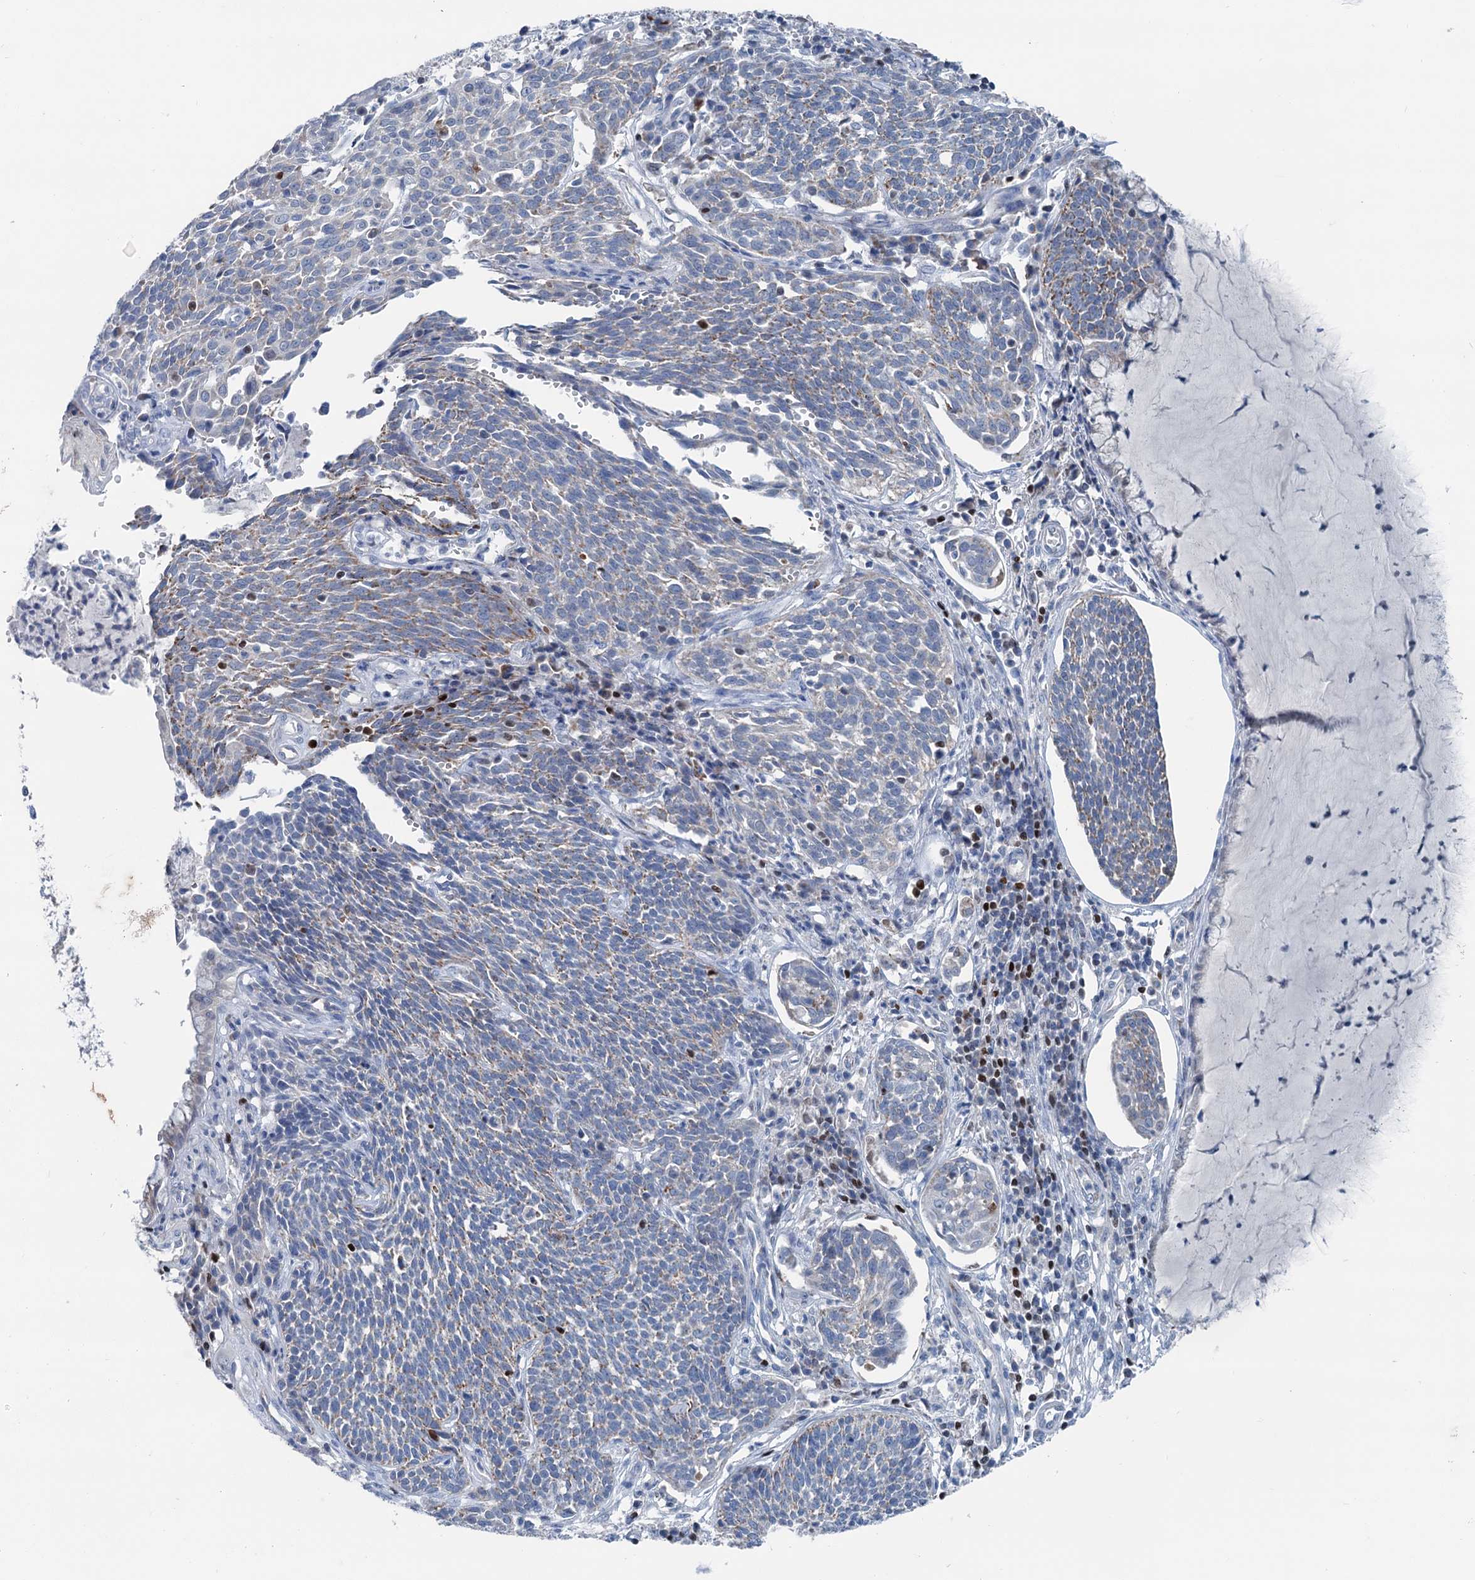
{"staining": {"intensity": "weak", "quantity": "25%-75%", "location": "cytoplasmic/membranous"}, "tissue": "cervical cancer", "cell_type": "Tumor cells", "image_type": "cancer", "snomed": [{"axis": "morphology", "description": "Squamous cell carcinoma, NOS"}, {"axis": "topography", "description": "Cervix"}], "caption": "DAB (3,3'-diaminobenzidine) immunohistochemical staining of human cervical squamous cell carcinoma reveals weak cytoplasmic/membranous protein expression in about 25%-75% of tumor cells.", "gene": "ELP4", "patient": {"sex": "female", "age": 34}}